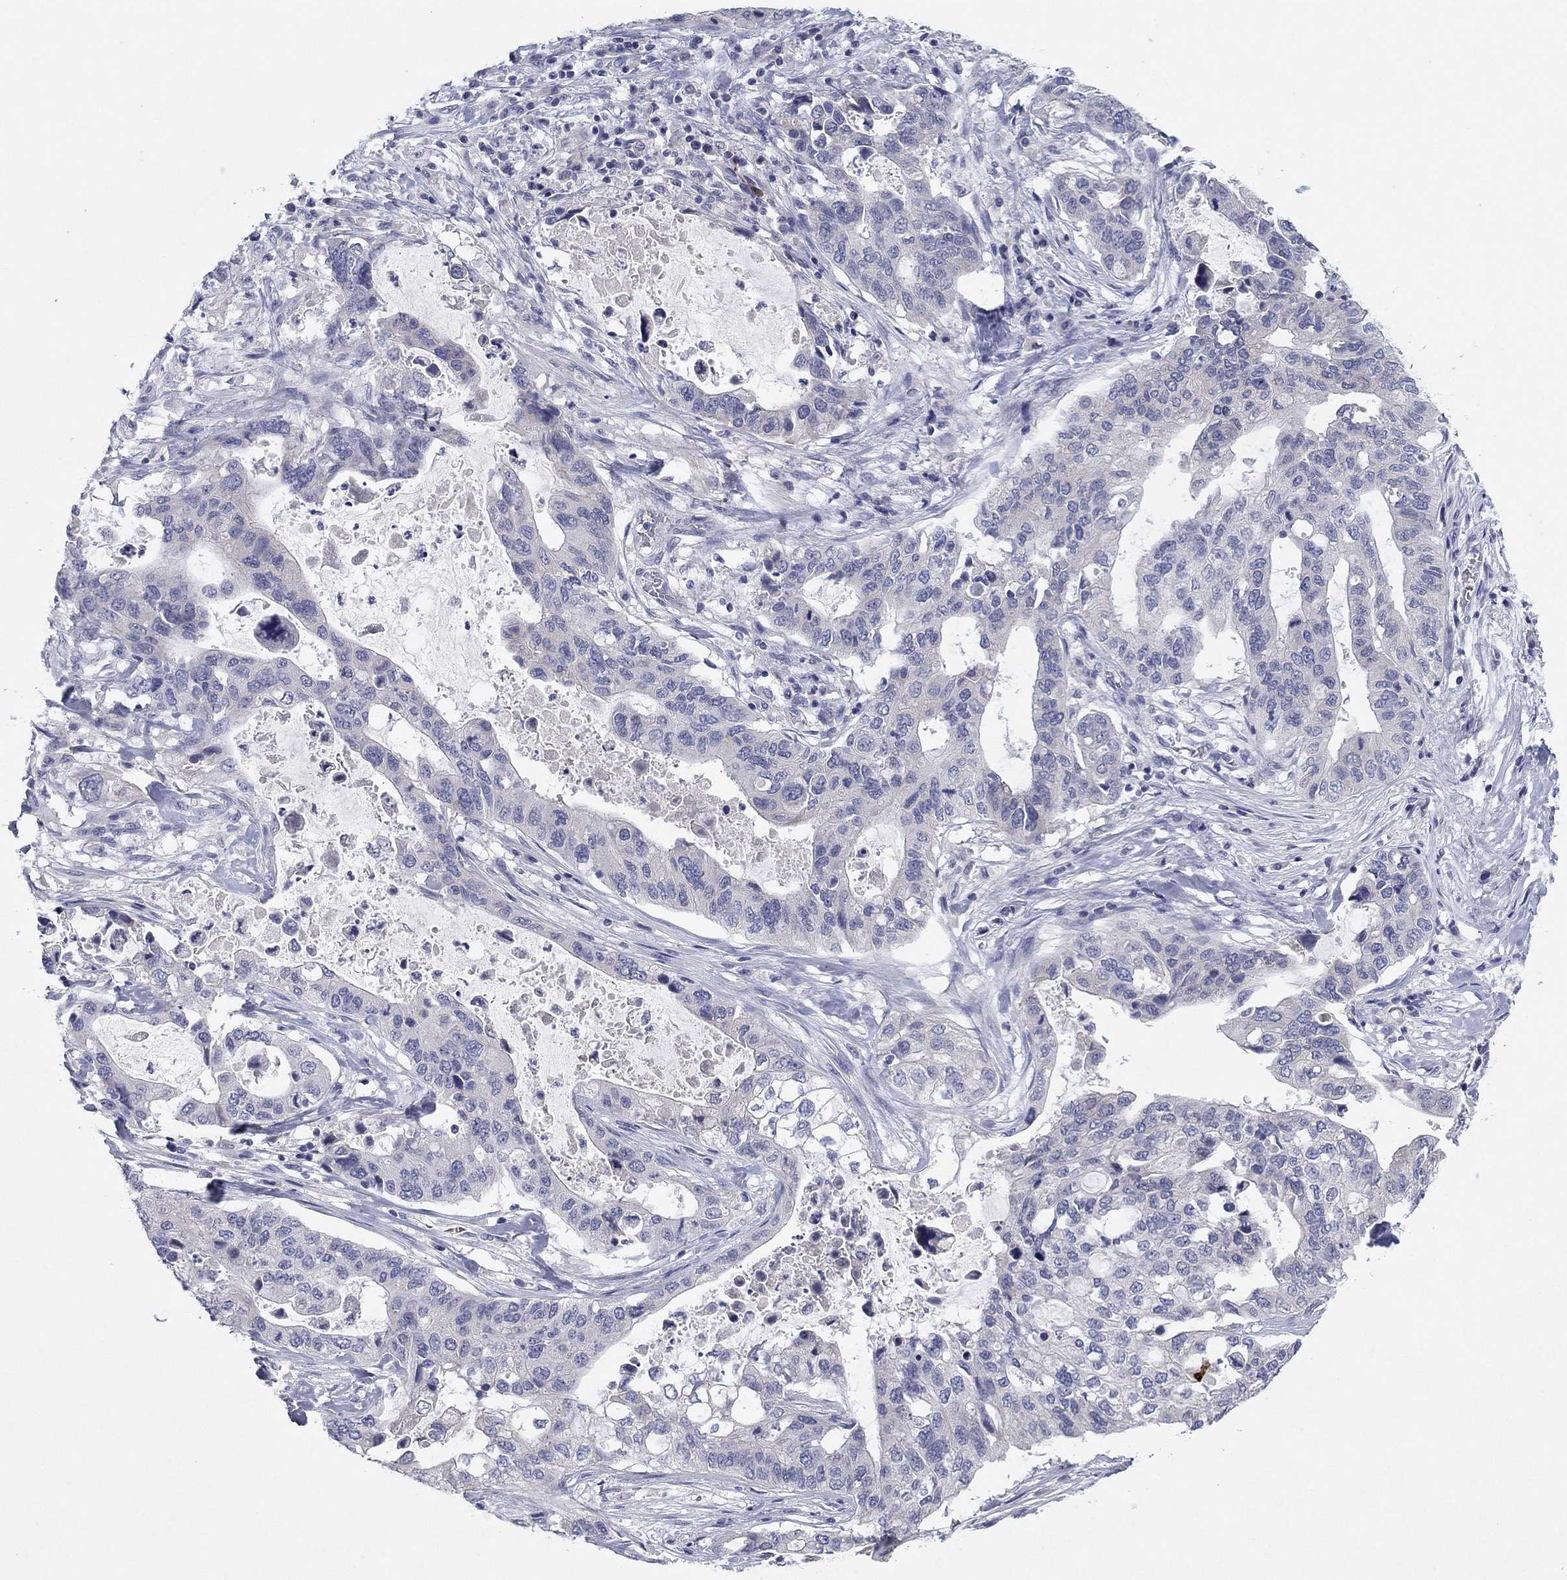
{"staining": {"intensity": "negative", "quantity": "none", "location": "none"}, "tissue": "stomach cancer", "cell_type": "Tumor cells", "image_type": "cancer", "snomed": [{"axis": "morphology", "description": "Adenocarcinoma, NOS"}, {"axis": "topography", "description": "Stomach"}], "caption": "A high-resolution photomicrograph shows IHC staining of stomach cancer (adenocarcinoma), which displays no significant positivity in tumor cells. (Stains: DAB immunohistochemistry with hematoxylin counter stain, Microscopy: brightfield microscopy at high magnification).", "gene": "CNTNAP4", "patient": {"sex": "male", "age": 54}}